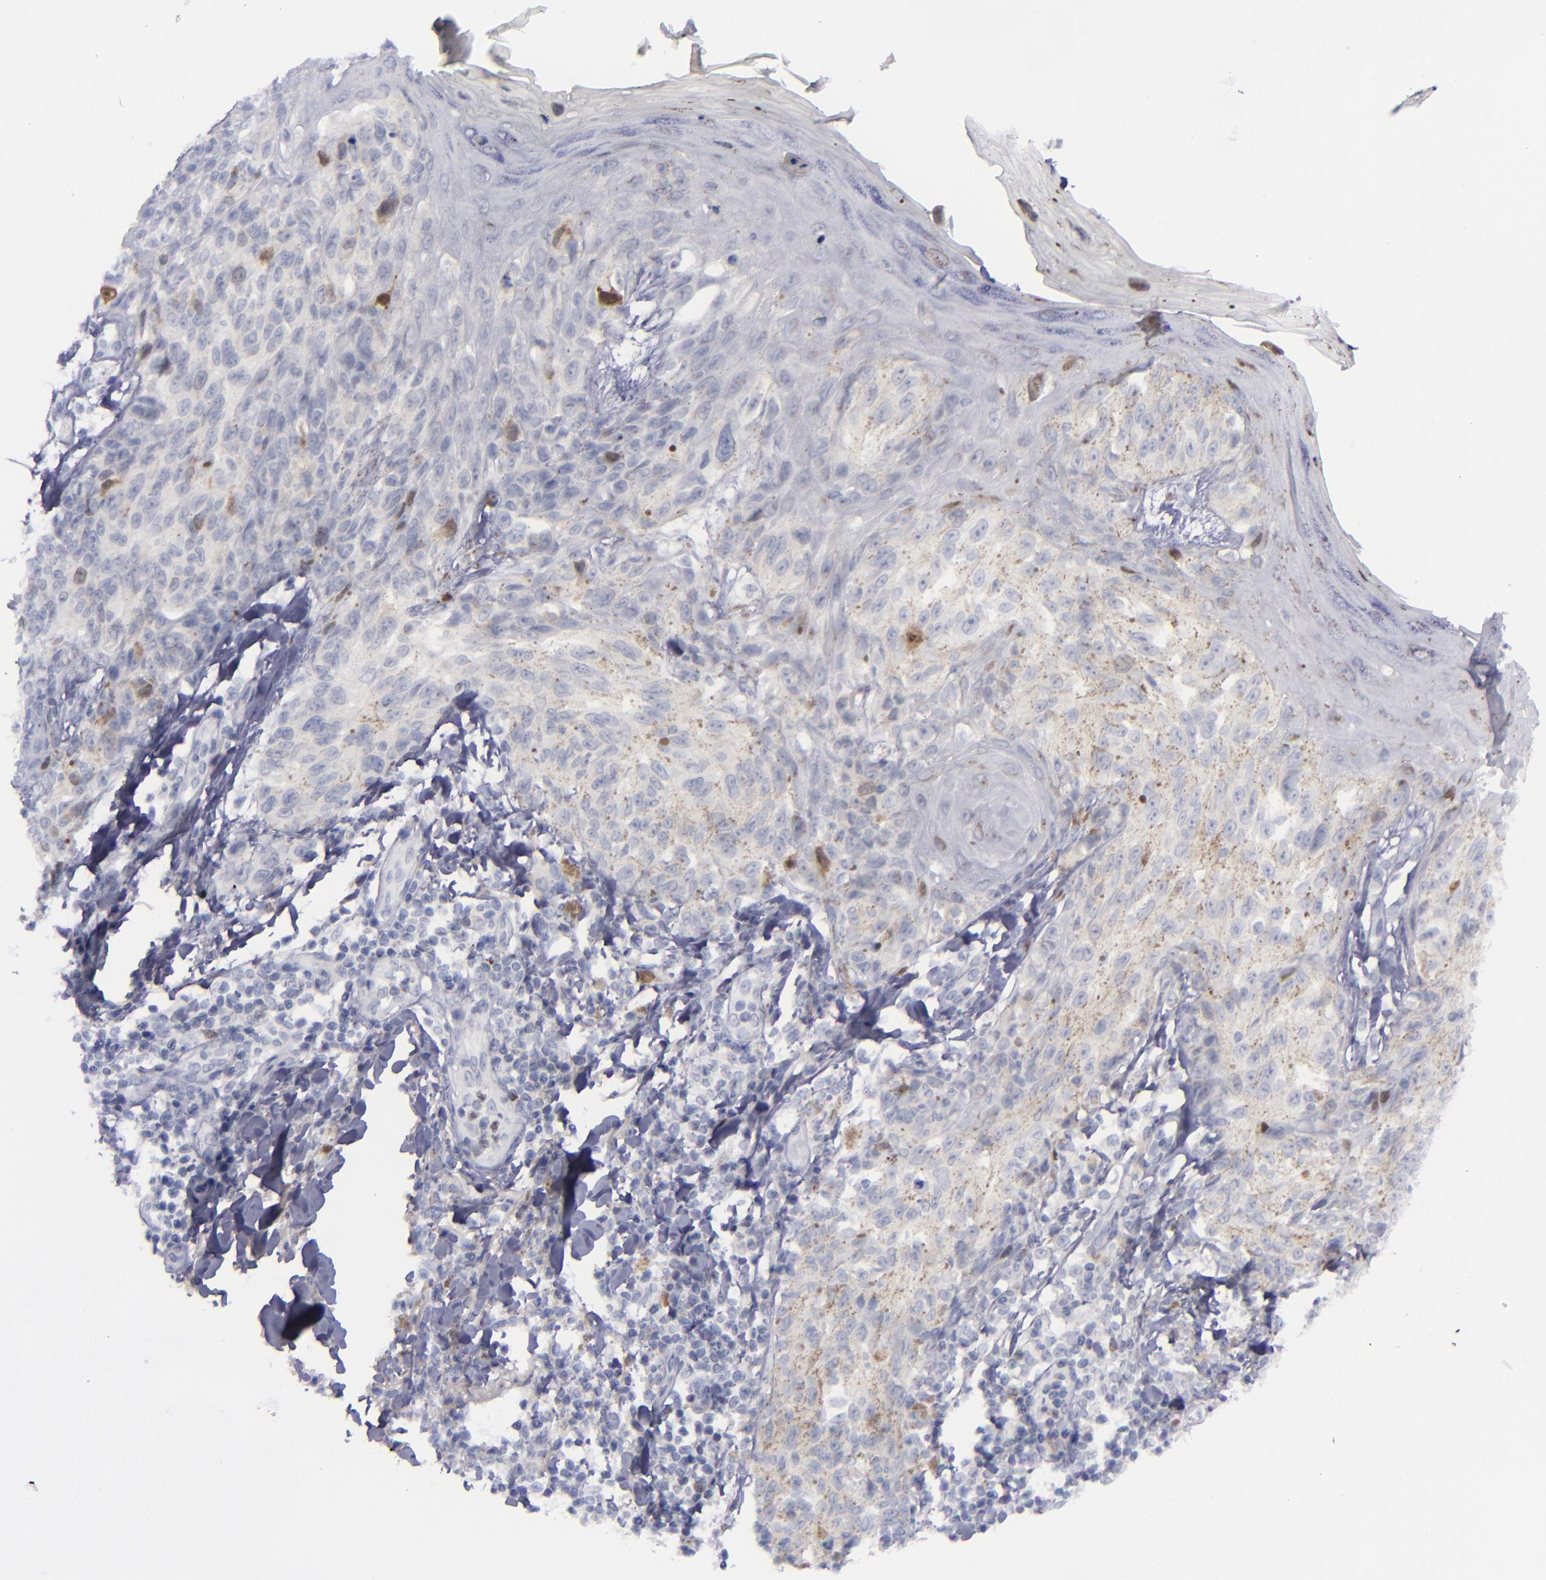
{"staining": {"intensity": "moderate", "quantity": "<25%", "location": "nuclear"}, "tissue": "melanoma", "cell_type": "Tumor cells", "image_type": "cancer", "snomed": [{"axis": "morphology", "description": "Malignant melanoma, NOS"}, {"axis": "topography", "description": "Skin"}], "caption": "Immunohistochemical staining of malignant melanoma reveals low levels of moderate nuclear staining in approximately <25% of tumor cells.", "gene": "AURKA", "patient": {"sex": "female", "age": 77}}